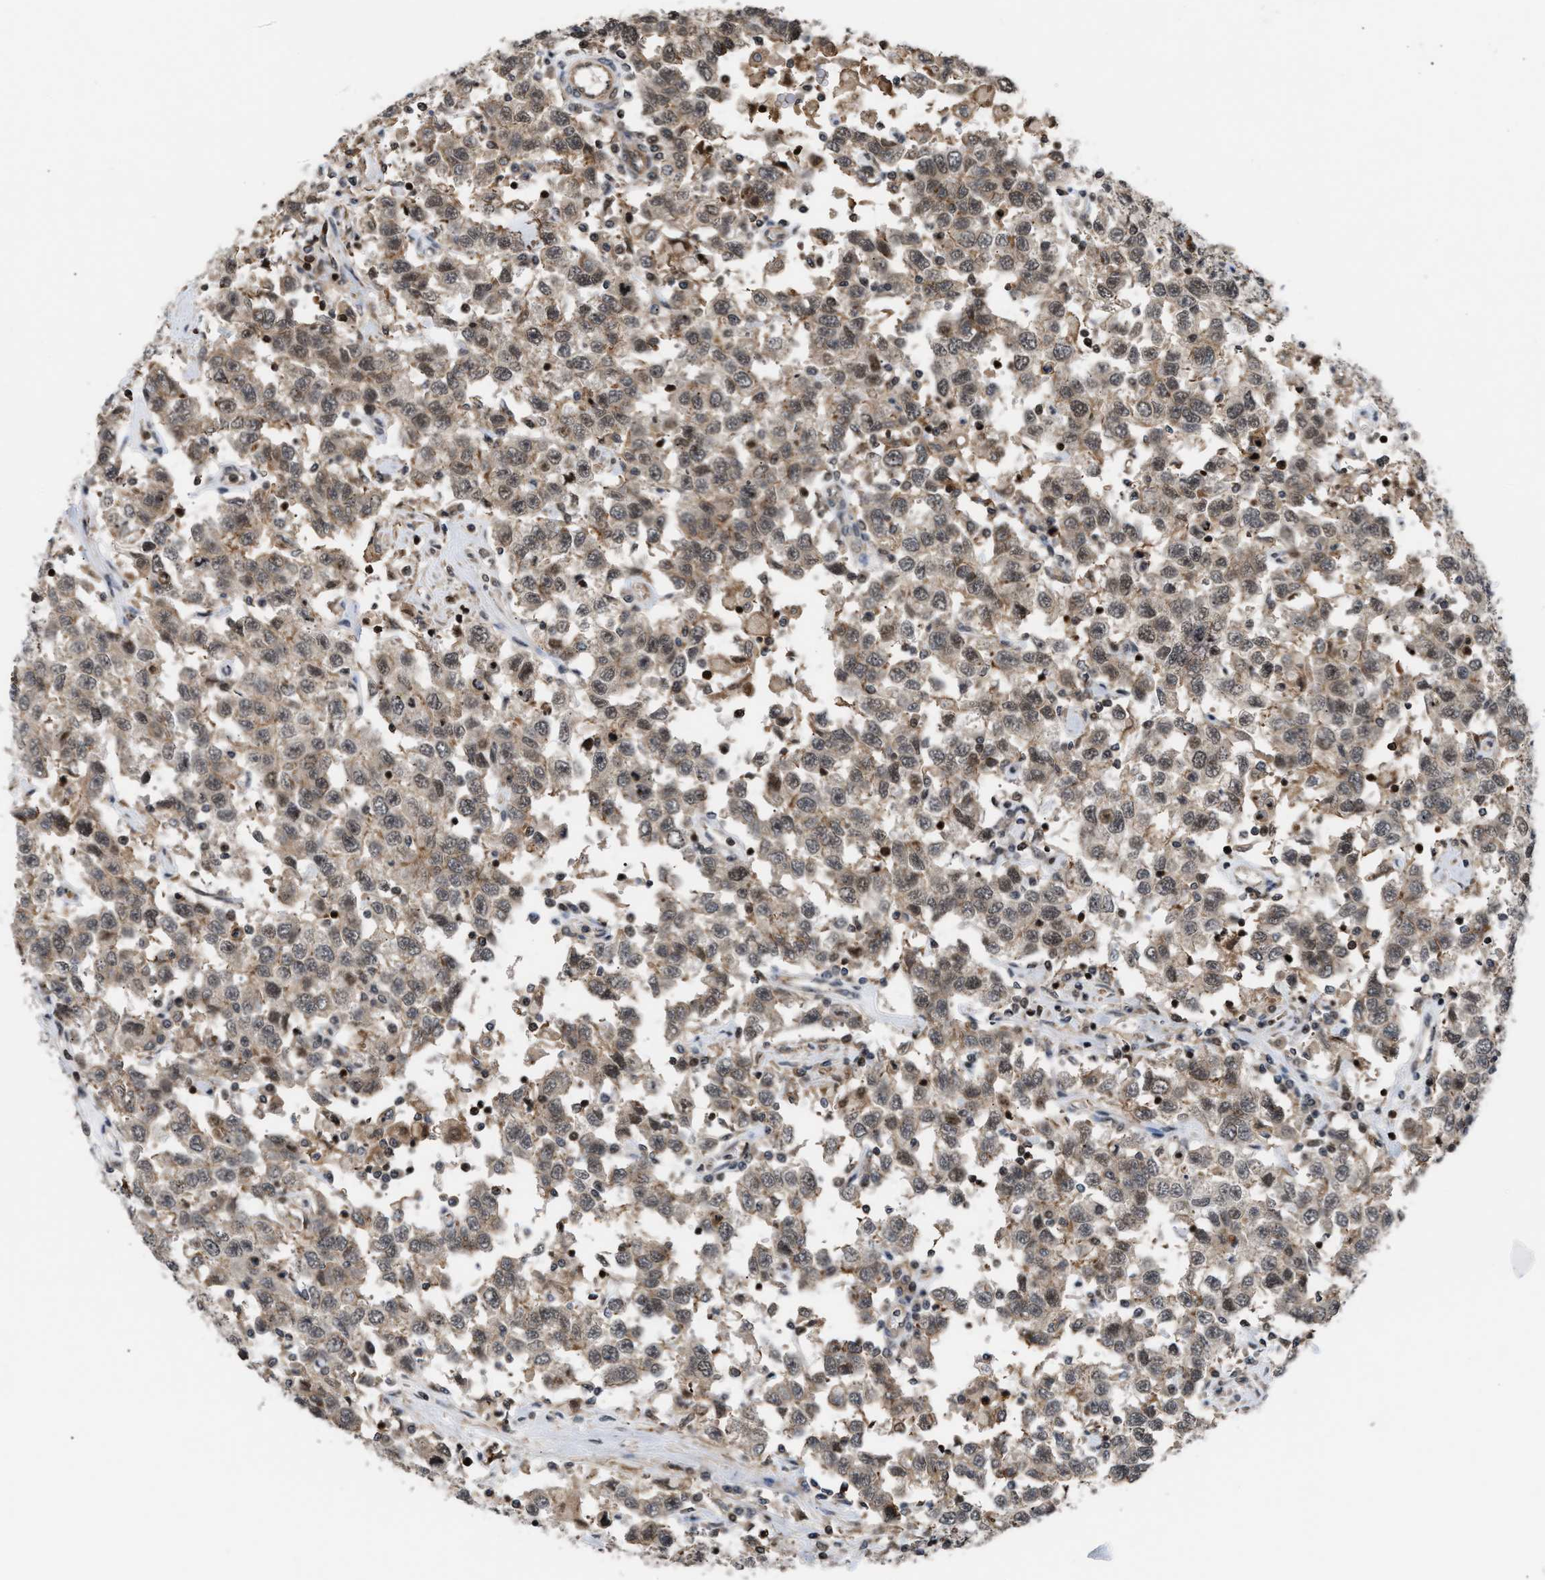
{"staining": {"intensity": "weak", "quantity": ">75%", "location": "cytoplasmic/membranous,nuclear"}, "tissue": "testis cancer", "cell_type": "Tumor cells", "image_type": "cancer", "snomed": [{"axis": "morphology", "description": "Seminoma, NOS"}, {"axis": "topography", "description": "Testis"}], "caption": "Weak cytoplasmic/membranous and nuclear protein expression is identified in about >75% of tumor cells in testis cancer. The staining is performed using DAB (3,3'-diaminobenzidine) brown chromogen to label protein expression. The nuclei are counter-stained blue using hematoxylin.", "gene": "STAU2", "patient": {"sex": "male", "age": 41}}